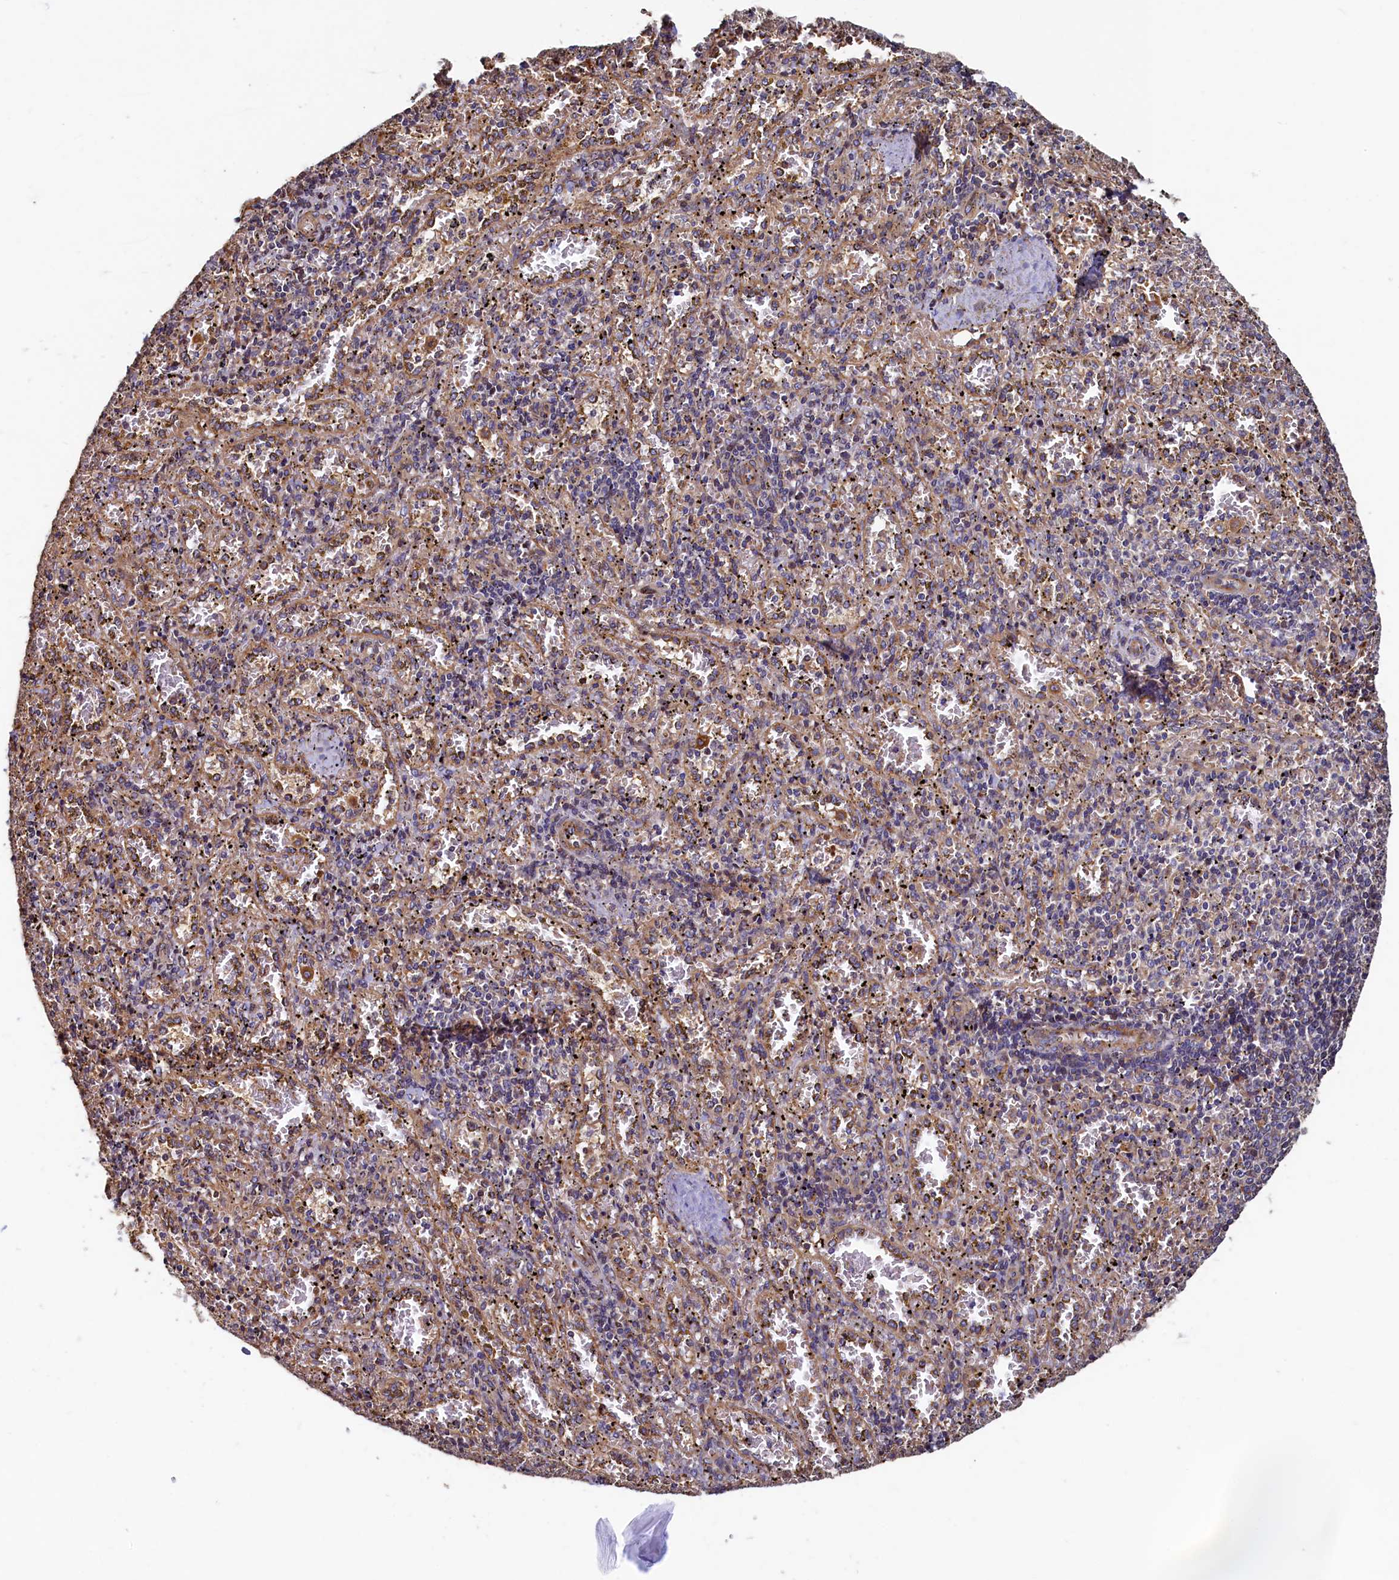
{"staining": {"intensity": "weak", "quantity": "<25%", "location": "cytoplasmic/membranous"}, "tissue": "spleen", "cell_type": "Cells in red pulp", "image_type": "normal", "snomed": [{"axis": "morphology", "description": "Normal tissue, NOS"}, {"axis": "topography", "description": "Spleen"}], "caption": "Protein analysis of unremarkable spleen reveals no significant staining in cells in red pulp. (Stains: DAB (3,3'-diaminobenzidine) immunohistochemistry with hematoxylin counter stain, Microscopy: brightfield microscopy at high magnification).", "gene": "TMEM181", "patient": {"sex": "male", "age": 11}}